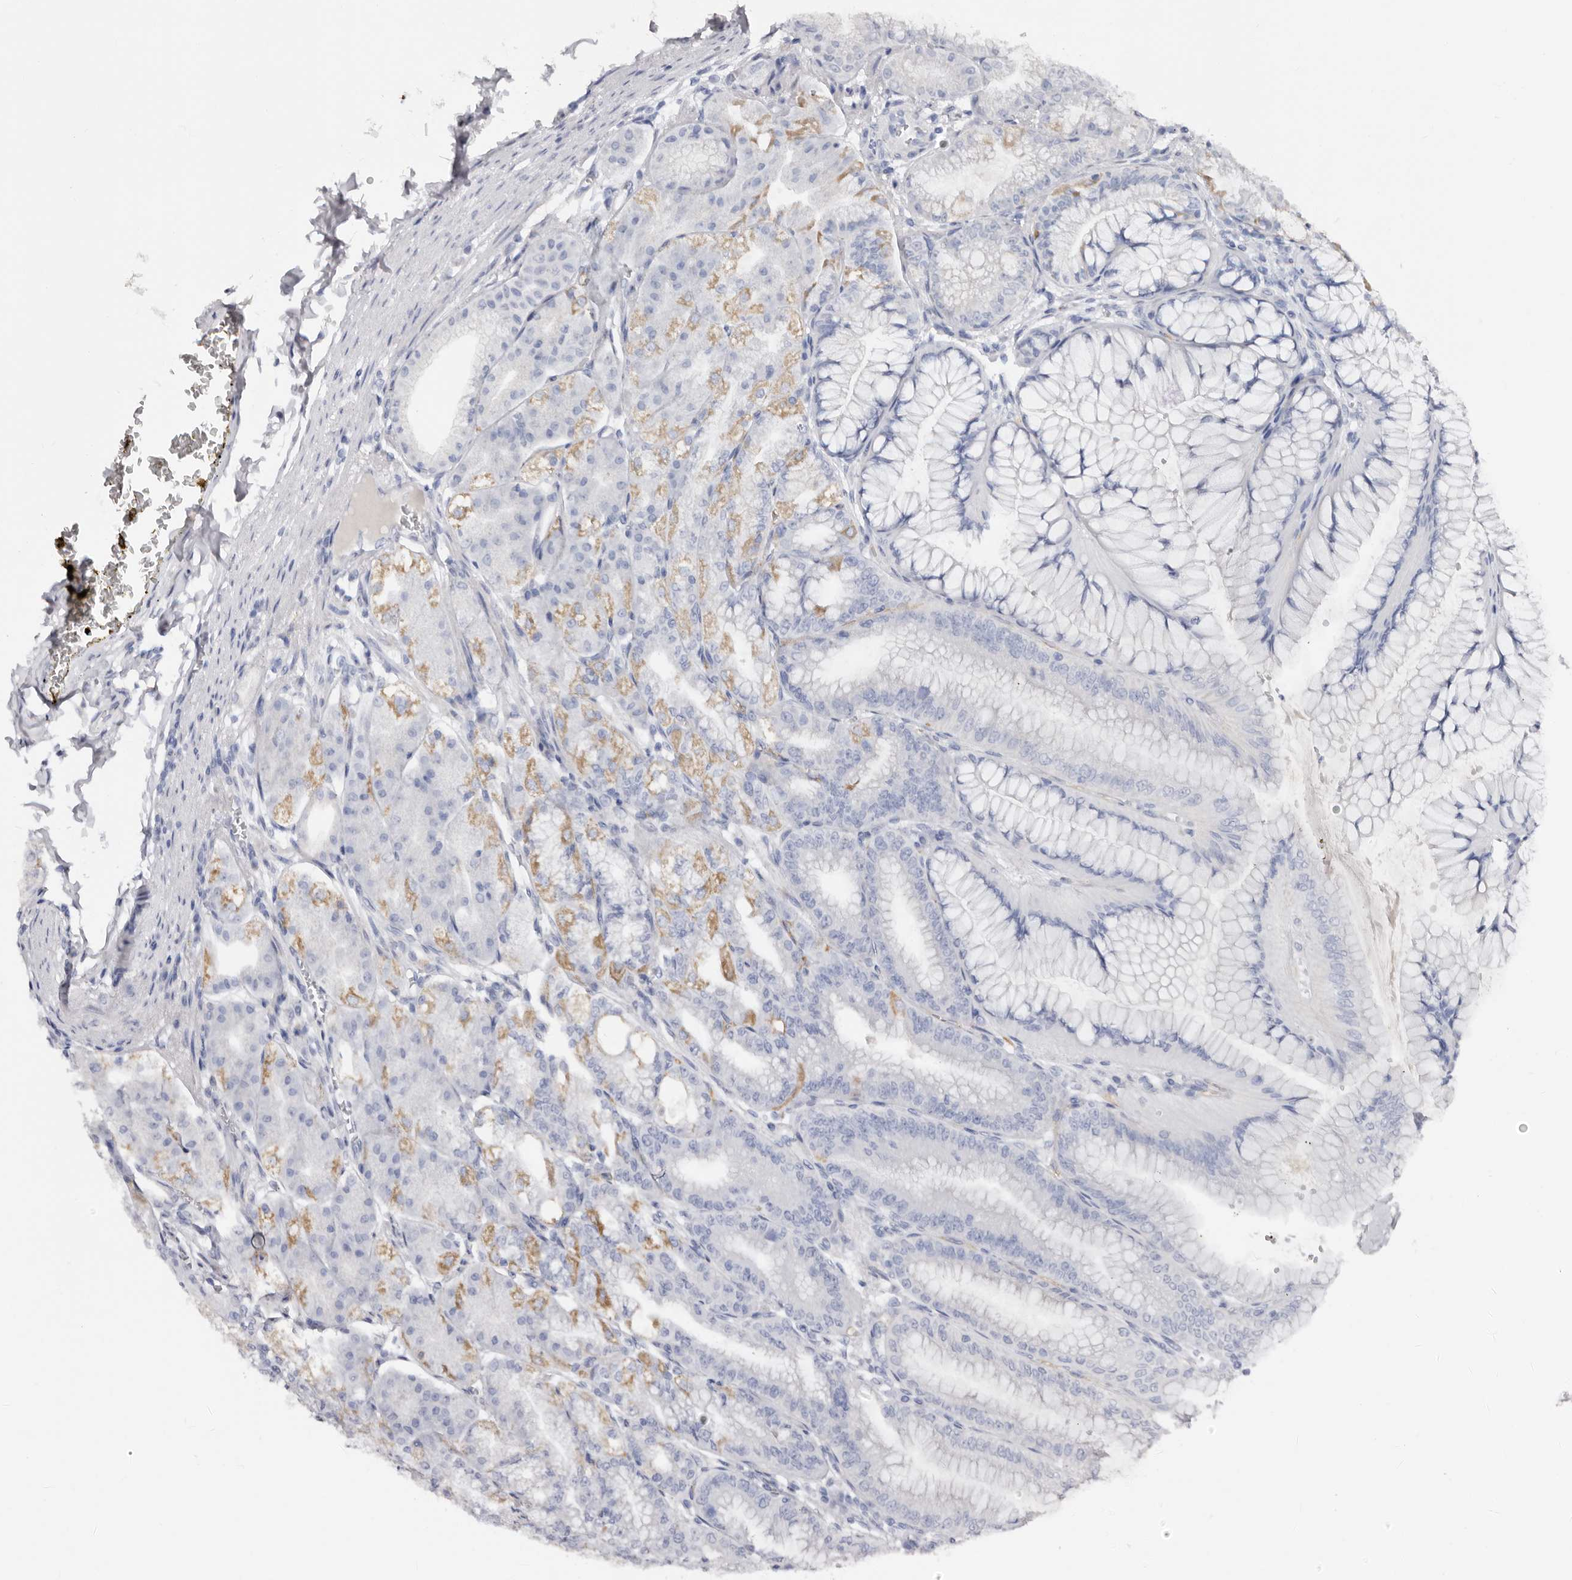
{"staining": {"intensity": "moderate", "quantity": "<25%", "location": "cytoplasmic/membranous"}, "tissue": "stomach", "cell_type": "Glandular cells", "image_type": "normal", "snomed": [{"axis": "morphology", "description": "Normal tissue, NOS"}, {"axis": "topography", "description": "Stomach, lower"}], "caption": "A high-resolution image shows IHC staining of normal stomach, which demonstrates moderate cytoplasmic/membranous expression in approximately <25% of glandular cells.", "gene": "RSPO2", "patient": {"sex": "male", "age": 71}}